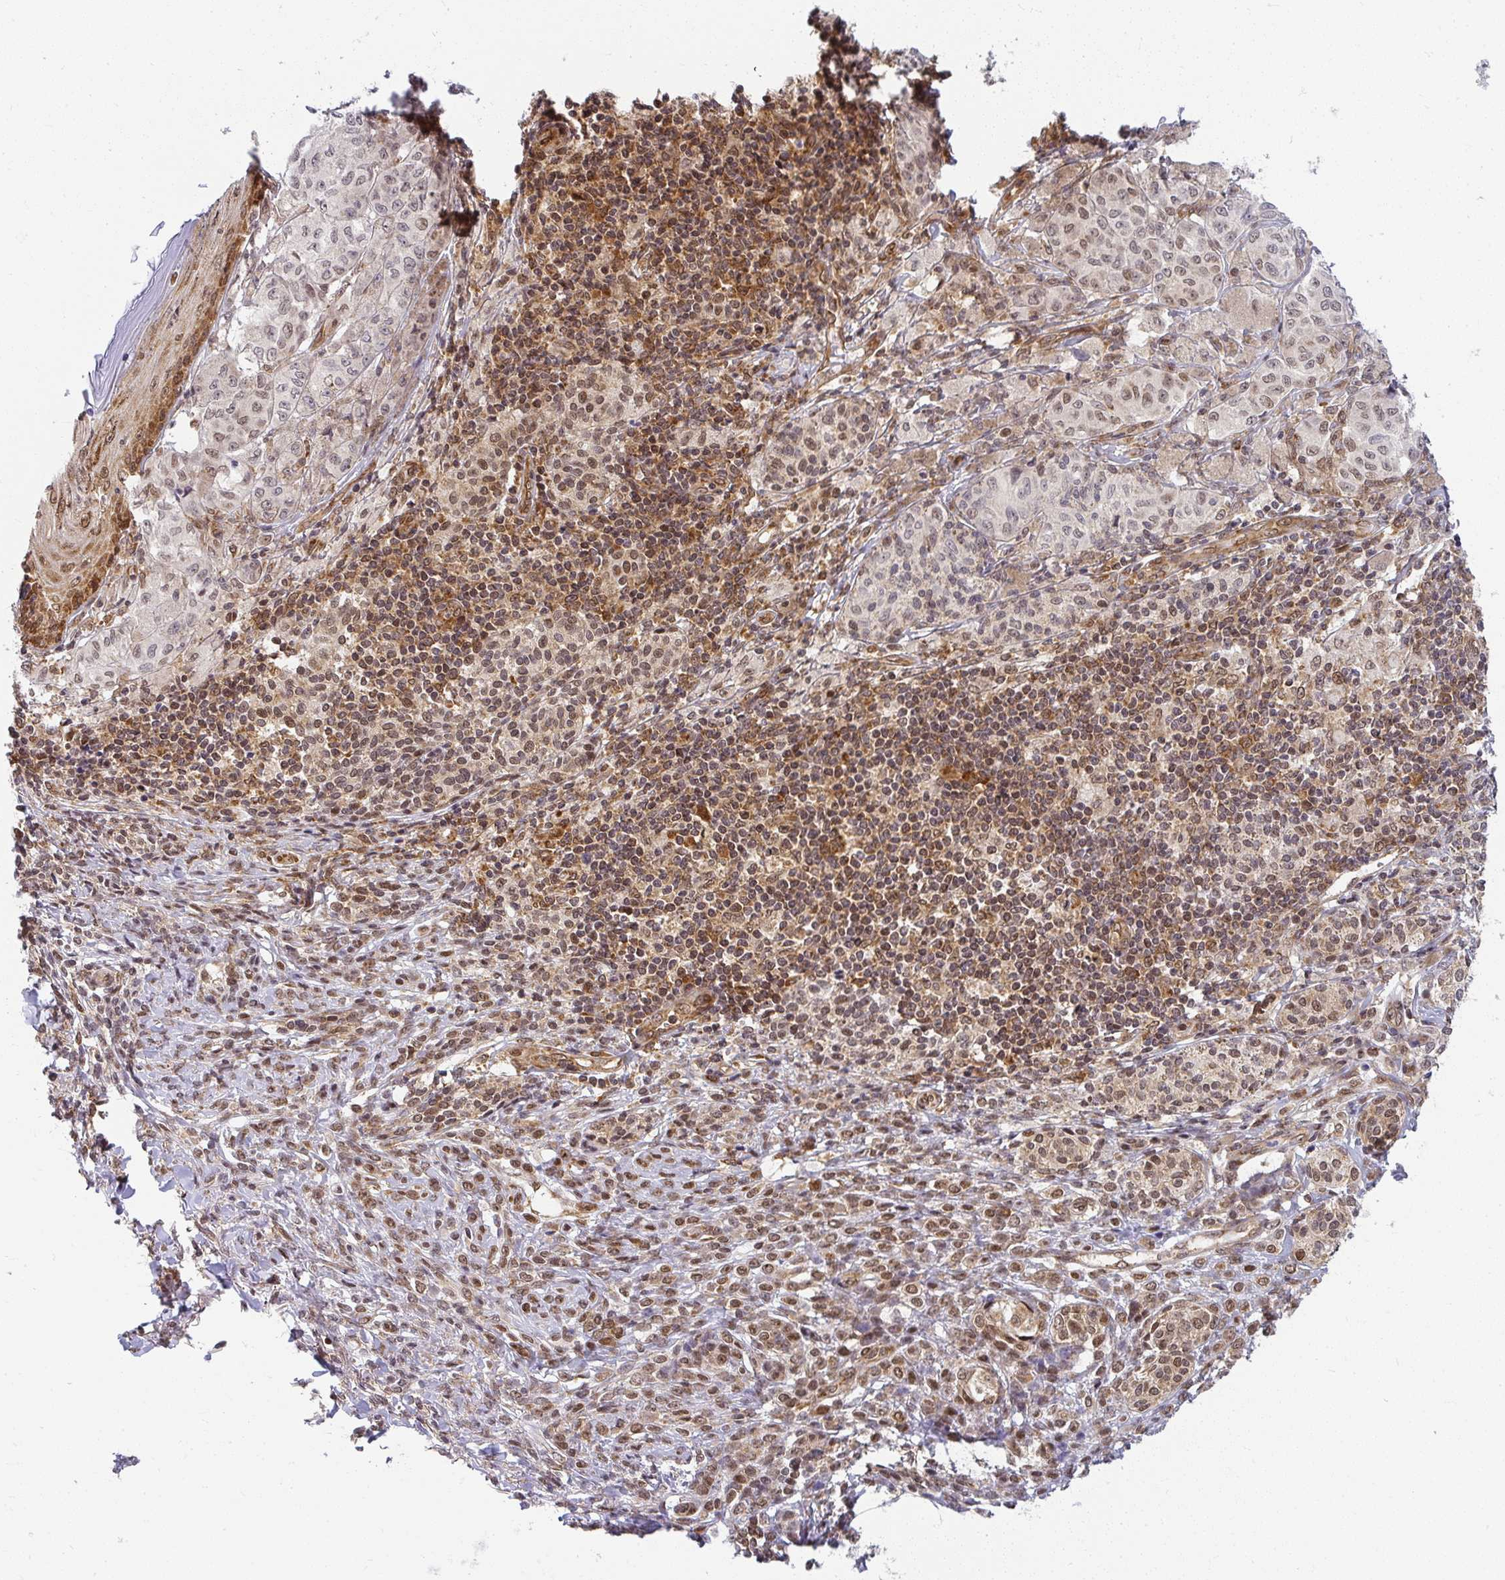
{"staining": {"intensity": "moderate", "quantity": "25%-75%", "location": "cytoplasmic/membranous,nuclear"}, "tissue": "melanoma", "cell_type": "Tumor cells", "image_type": "cancer", "snomed": [{"axis": "morphology", "description": "Malignant melanoma, NOS"}, {"axis": "topography", "description": "Skin"}], "caption": "A histopathology image showing moderate cytoplasmic/membranous and nuclear positivity in about 25%-75% of tumor cells in malignant melanoma, as visualized by brown immunohistochemical staining.", "gene": "SYNCRIP", "patient": {"sex": "male", "age": 42}}